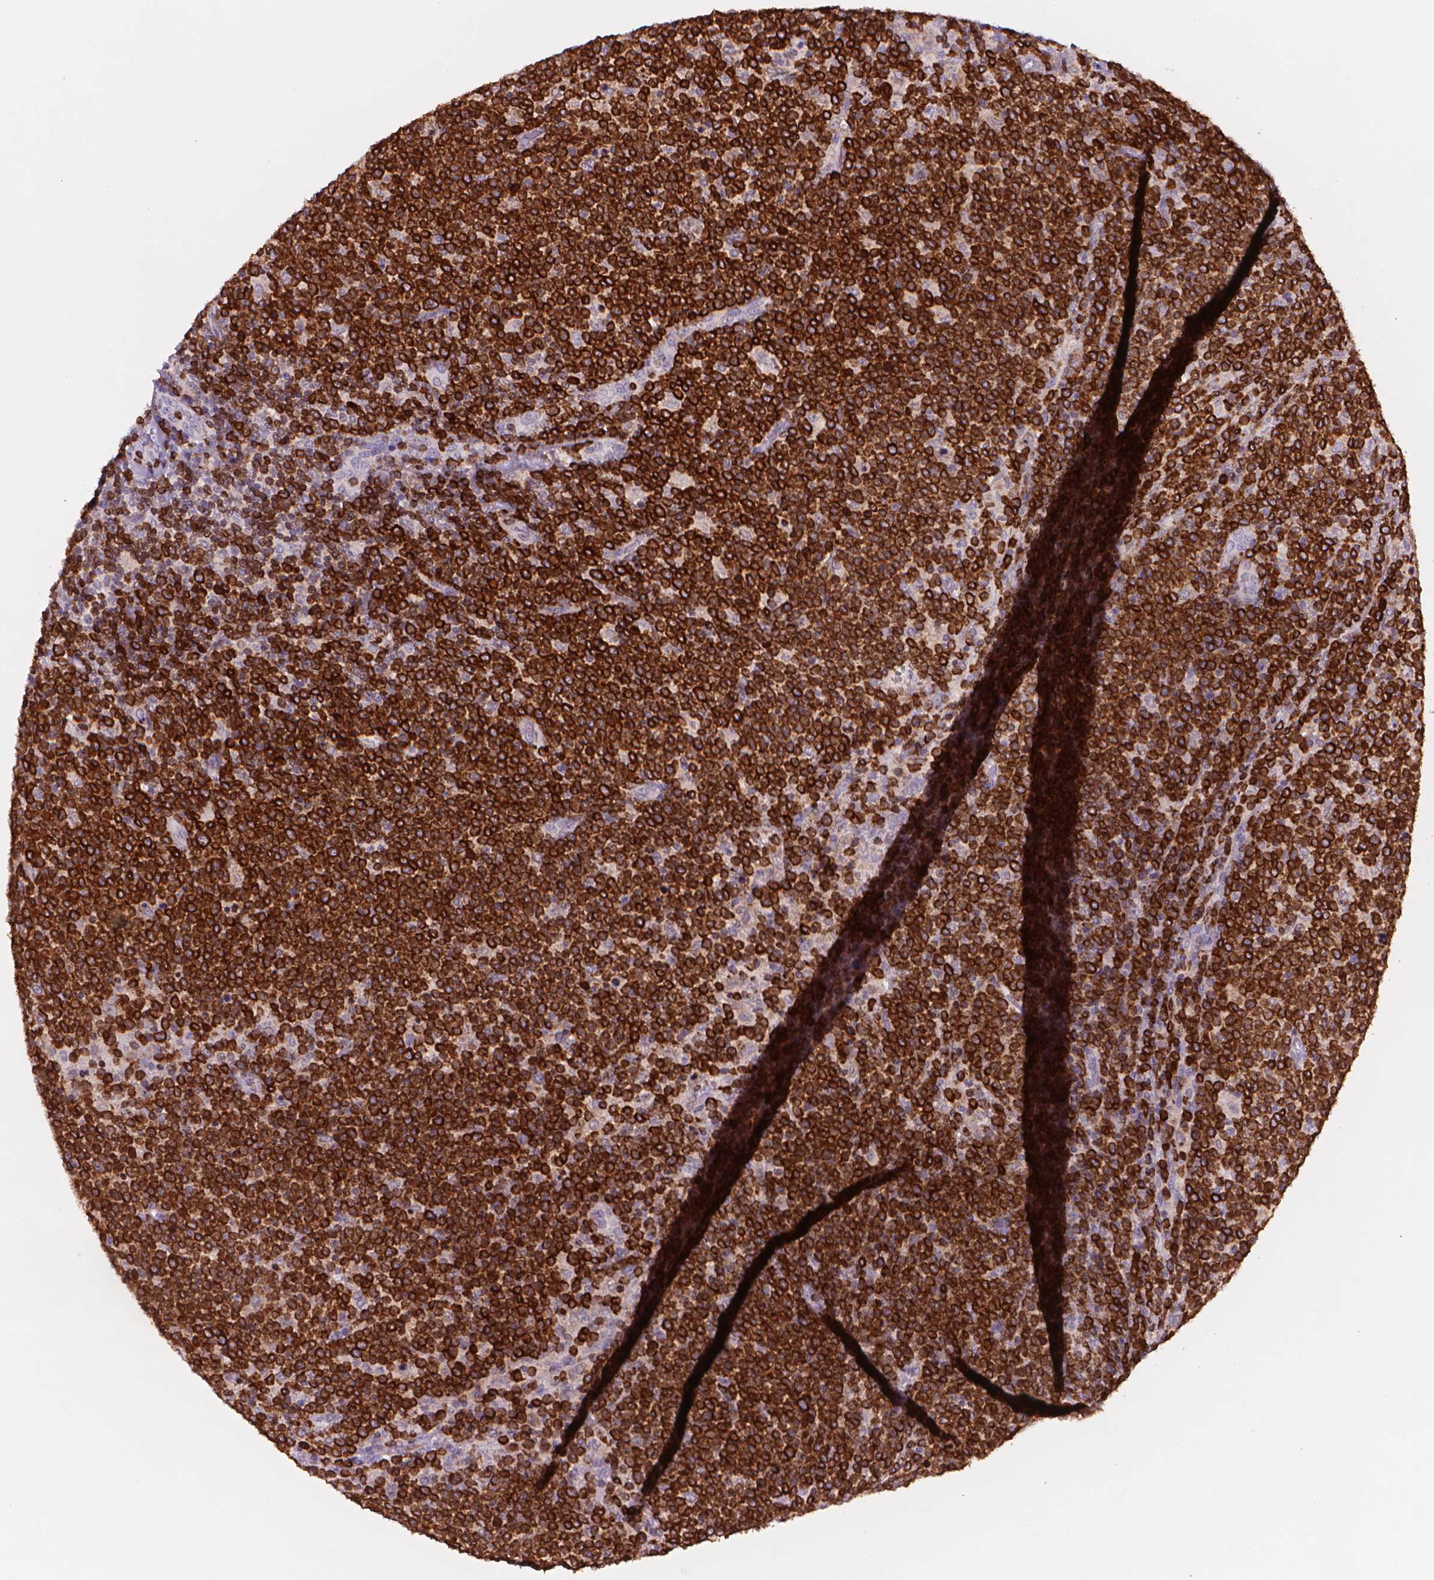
{"staining": {"intensity": "strong", "quantity": ">75%", "location": "cytoplasmic/membranous"}, "tissue": "lymphoma", "cell_type": "Tumor cells", "image_type": "cancer", "snomed": [{"axis": "morphology", "description": "Malignant lymphoma, non-Hodgkin's type, High grade"}, {"axis": "topography", "description": "Lymph node"}], "caption": "Human malignant lymphoma, non-Hodgkin's type (high-grade) stained with a protein marker reveals strong staining in tumor cells.", "gene": "BCL2", "patient": {"sex": "male", "age": 61}}